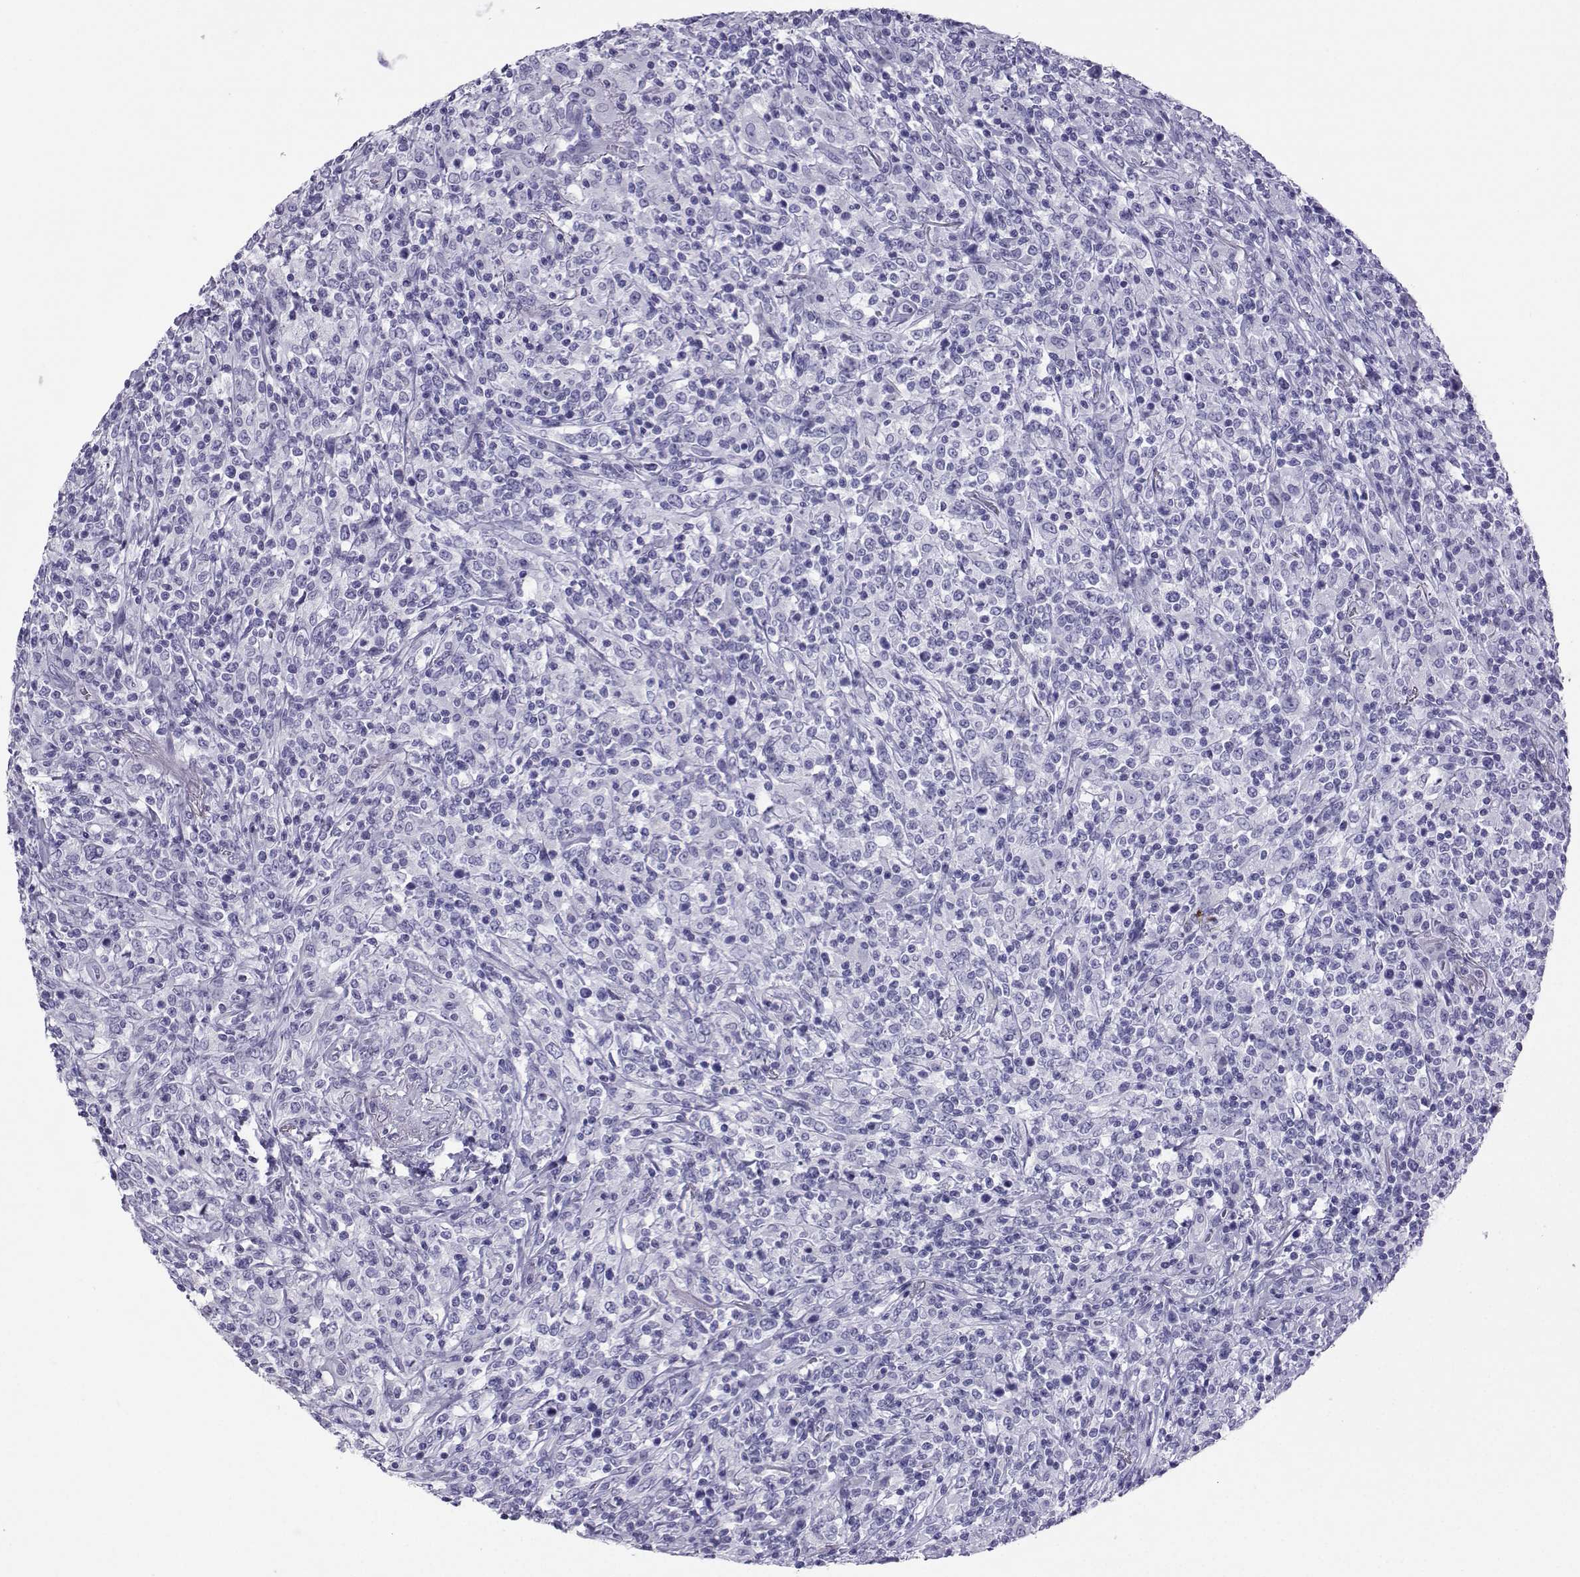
{"staining": {"intensity": "negative", "quantity": "none", "location": "none"}, "tissue": "lymphoma", "cell_type": "Tumor cells", "image_type": "cancer", "snomed": [{"axis": "morphology", "description": "Malignant lymphoma, non-Hodgkin's type, High grade"}, {"axis": "topography", "description": "Lung"}], "caption": "The photomicrograph exhibits no significant positivity in tumor cells of malignant lymphoma, non-Hodgkin's type (high-grade).", "gene": "LORICRIN", "patient": {"sex": "male", "age": 79}}